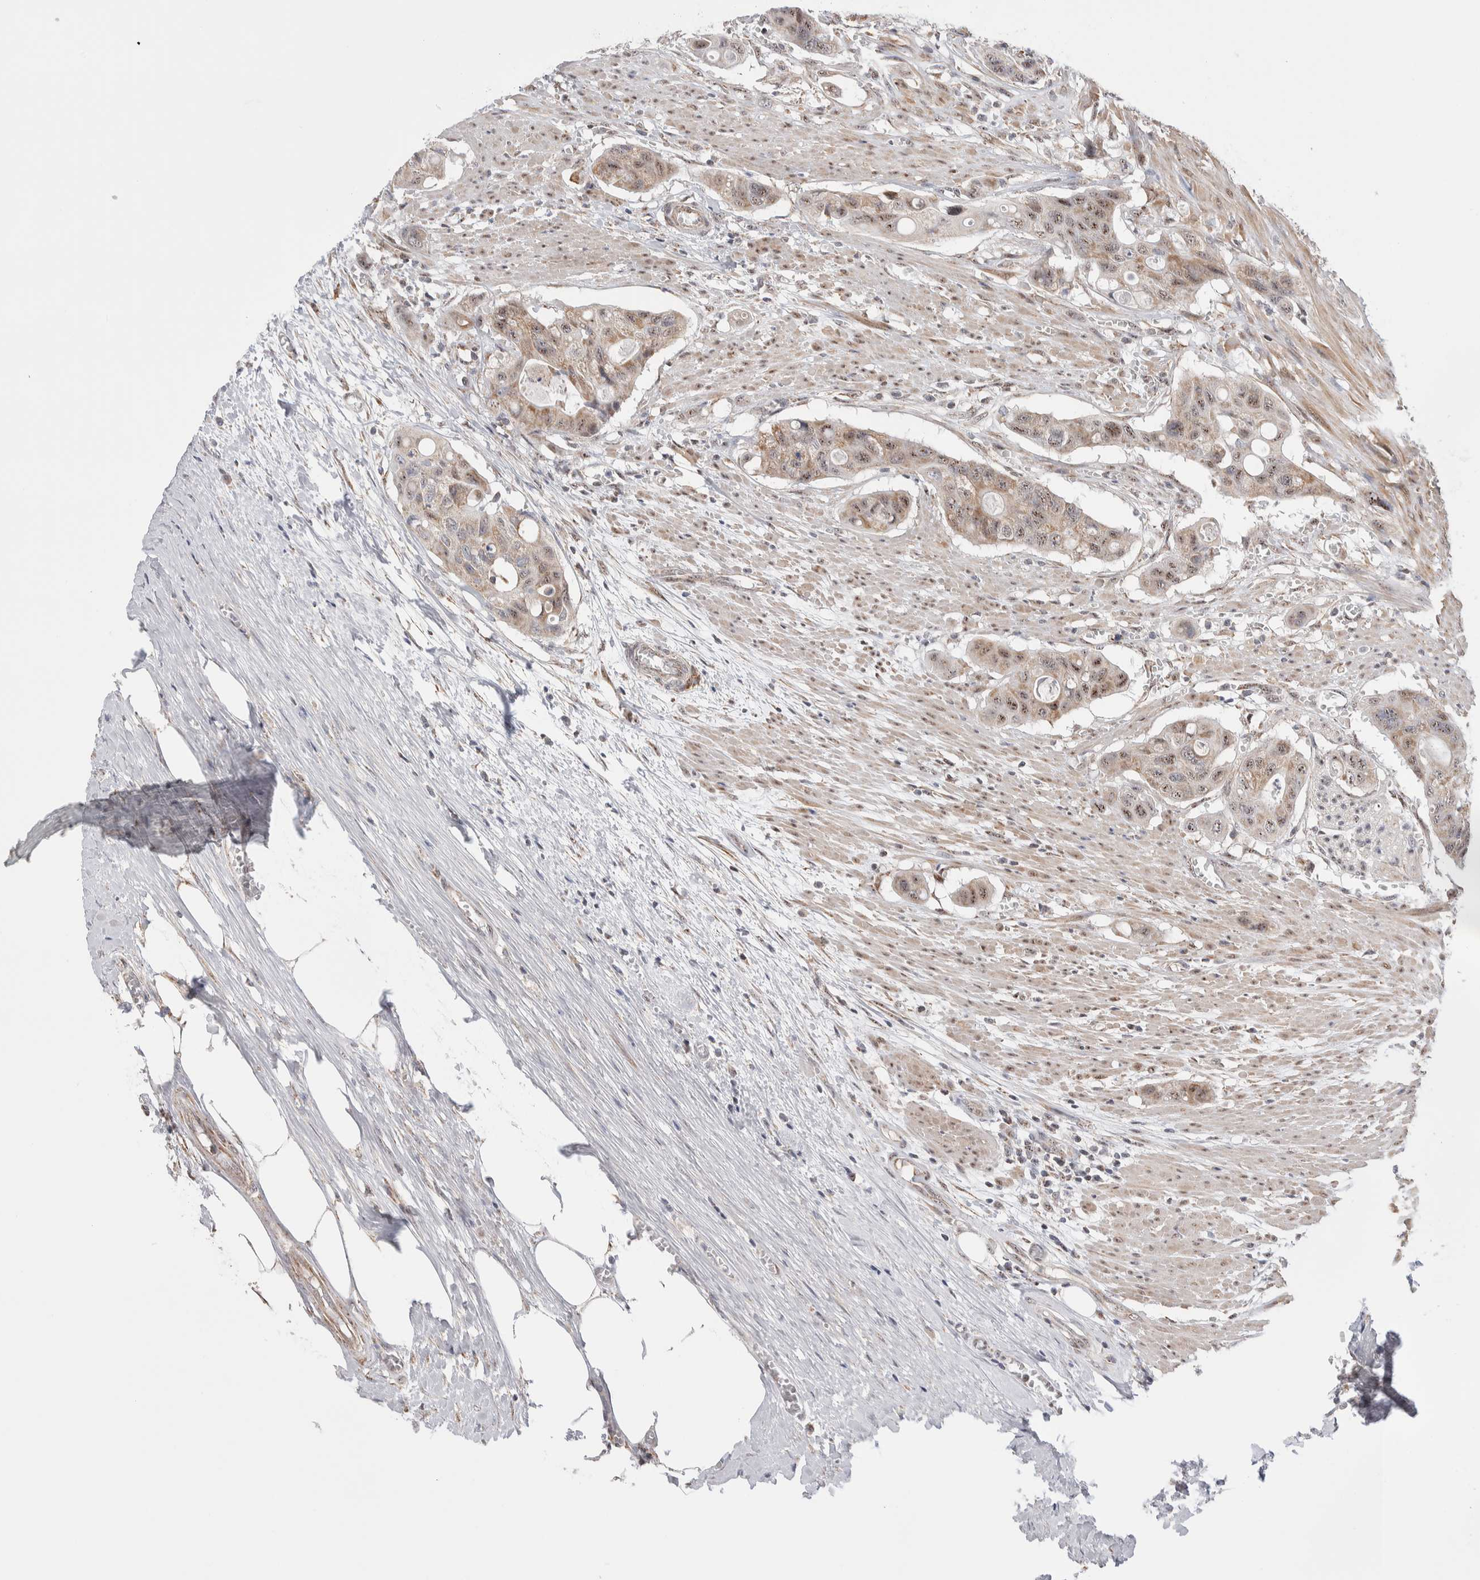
{"staining": {"intensity": "moderate", "quantity": ">75%", "location": "cytoplasmic/membranous,nuclear"}, "tissue": "colorectal cancer", "cell_type": "Tumor cells", "image_type": "cancer", "snomed": [{"axis": "morphology", "description": "Adenocarcinoma, NOS"}, {"axis": "topography", "description": "Colon"}], "caption": "Protein staining of colorectal cancer tissue displays moderate cytoplasmic/membranous and nuclear staining in about >75% of tumor cells.", "gene": "ZNF695", "patient": {"sex": "female", "age": 57}}